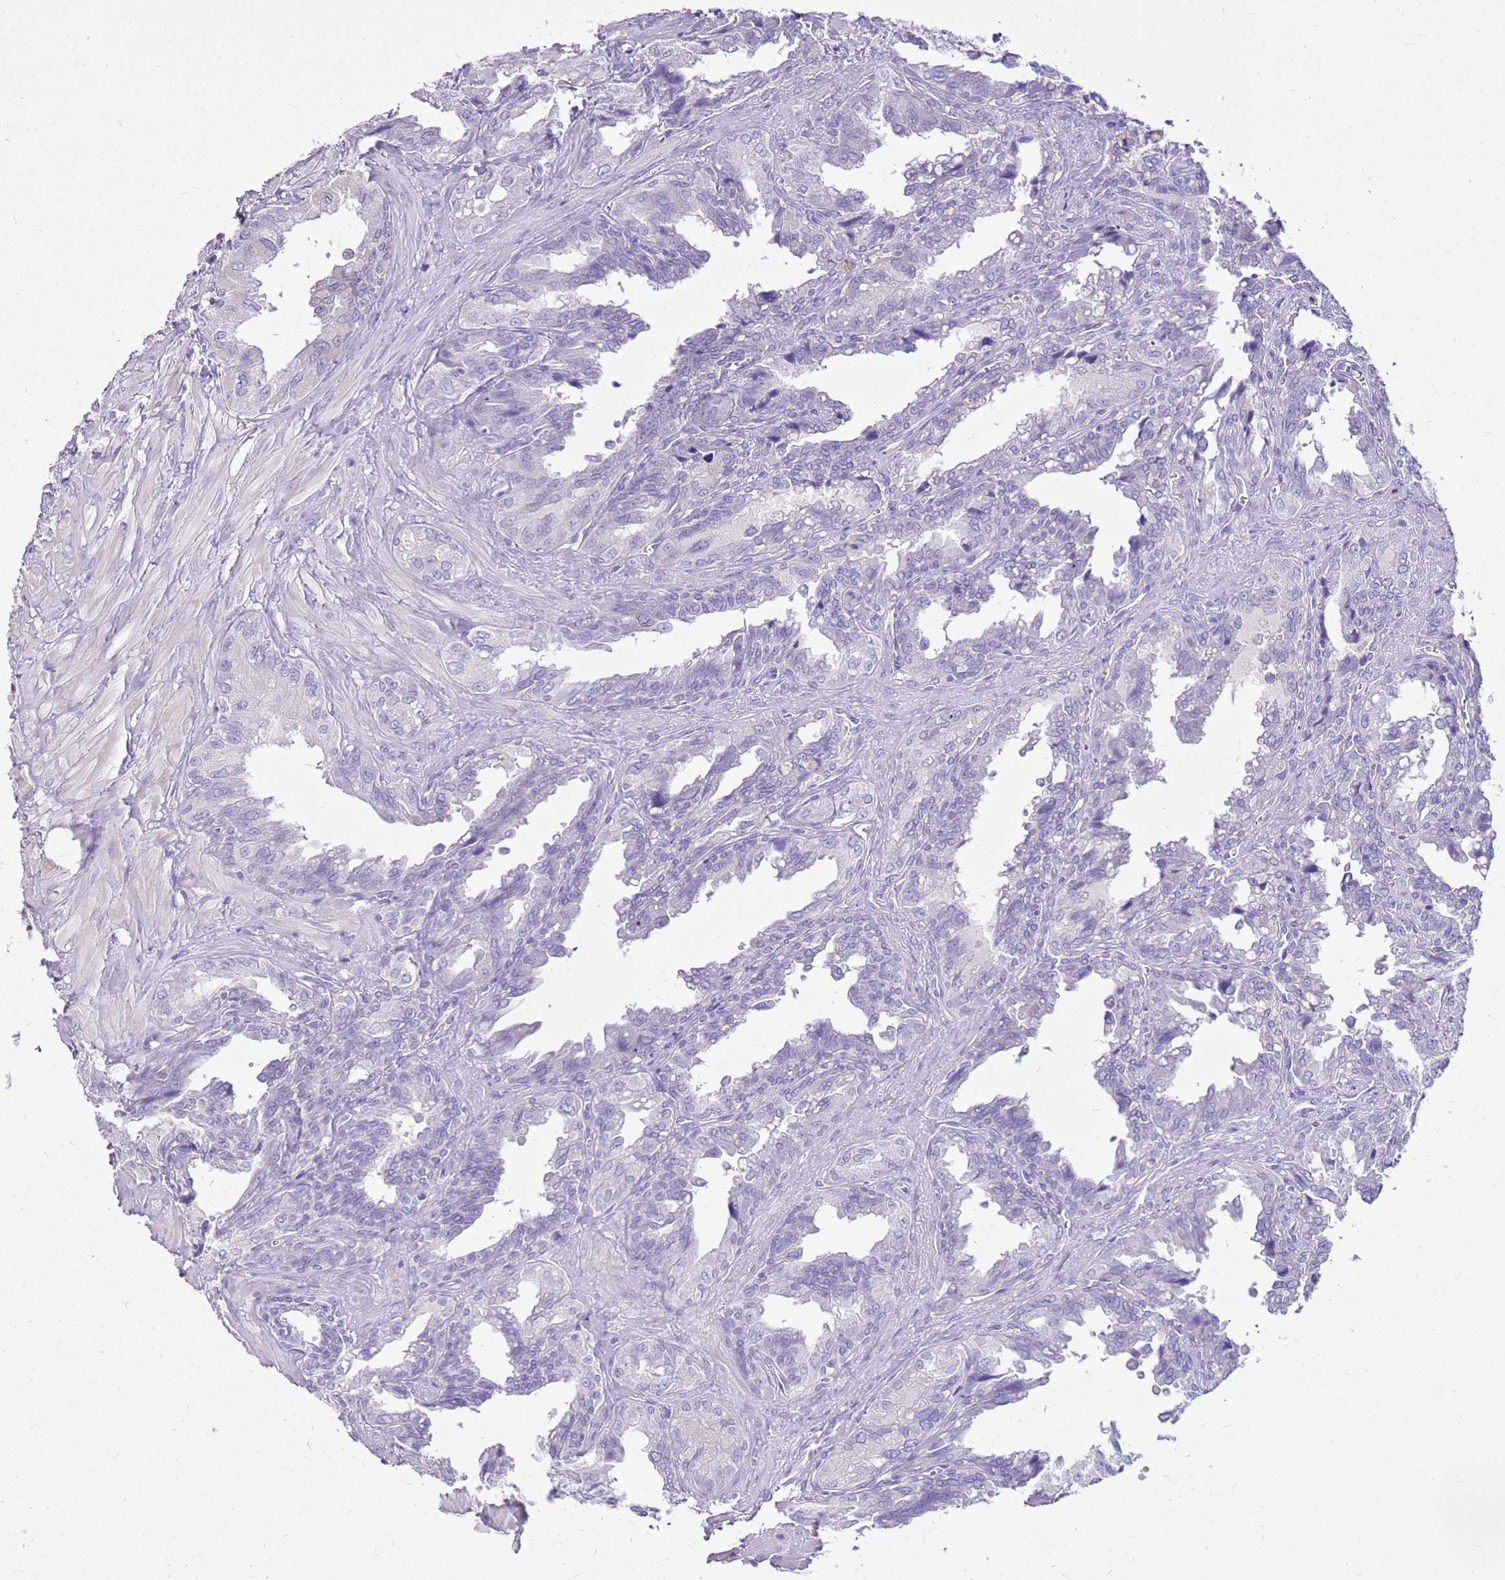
{"staining": {"intensity": "negative", "quantity": "none", "location": "none"}, "tissue": "seminal vesicle", "cell_type": "Glandular cells", "image_type": "normal", "snomed": [{"axis": "morphology", "description": "Normal tissue, NOS"}, {"axis": "topography", "description": "Seminal veicle"}], "caption": "This is an IHC photomicrograph of benign seminal vesicle. There is no positivity in glandular cells.", "gene": "FABP2", "patient": {"sex": "male", "age": 67}}